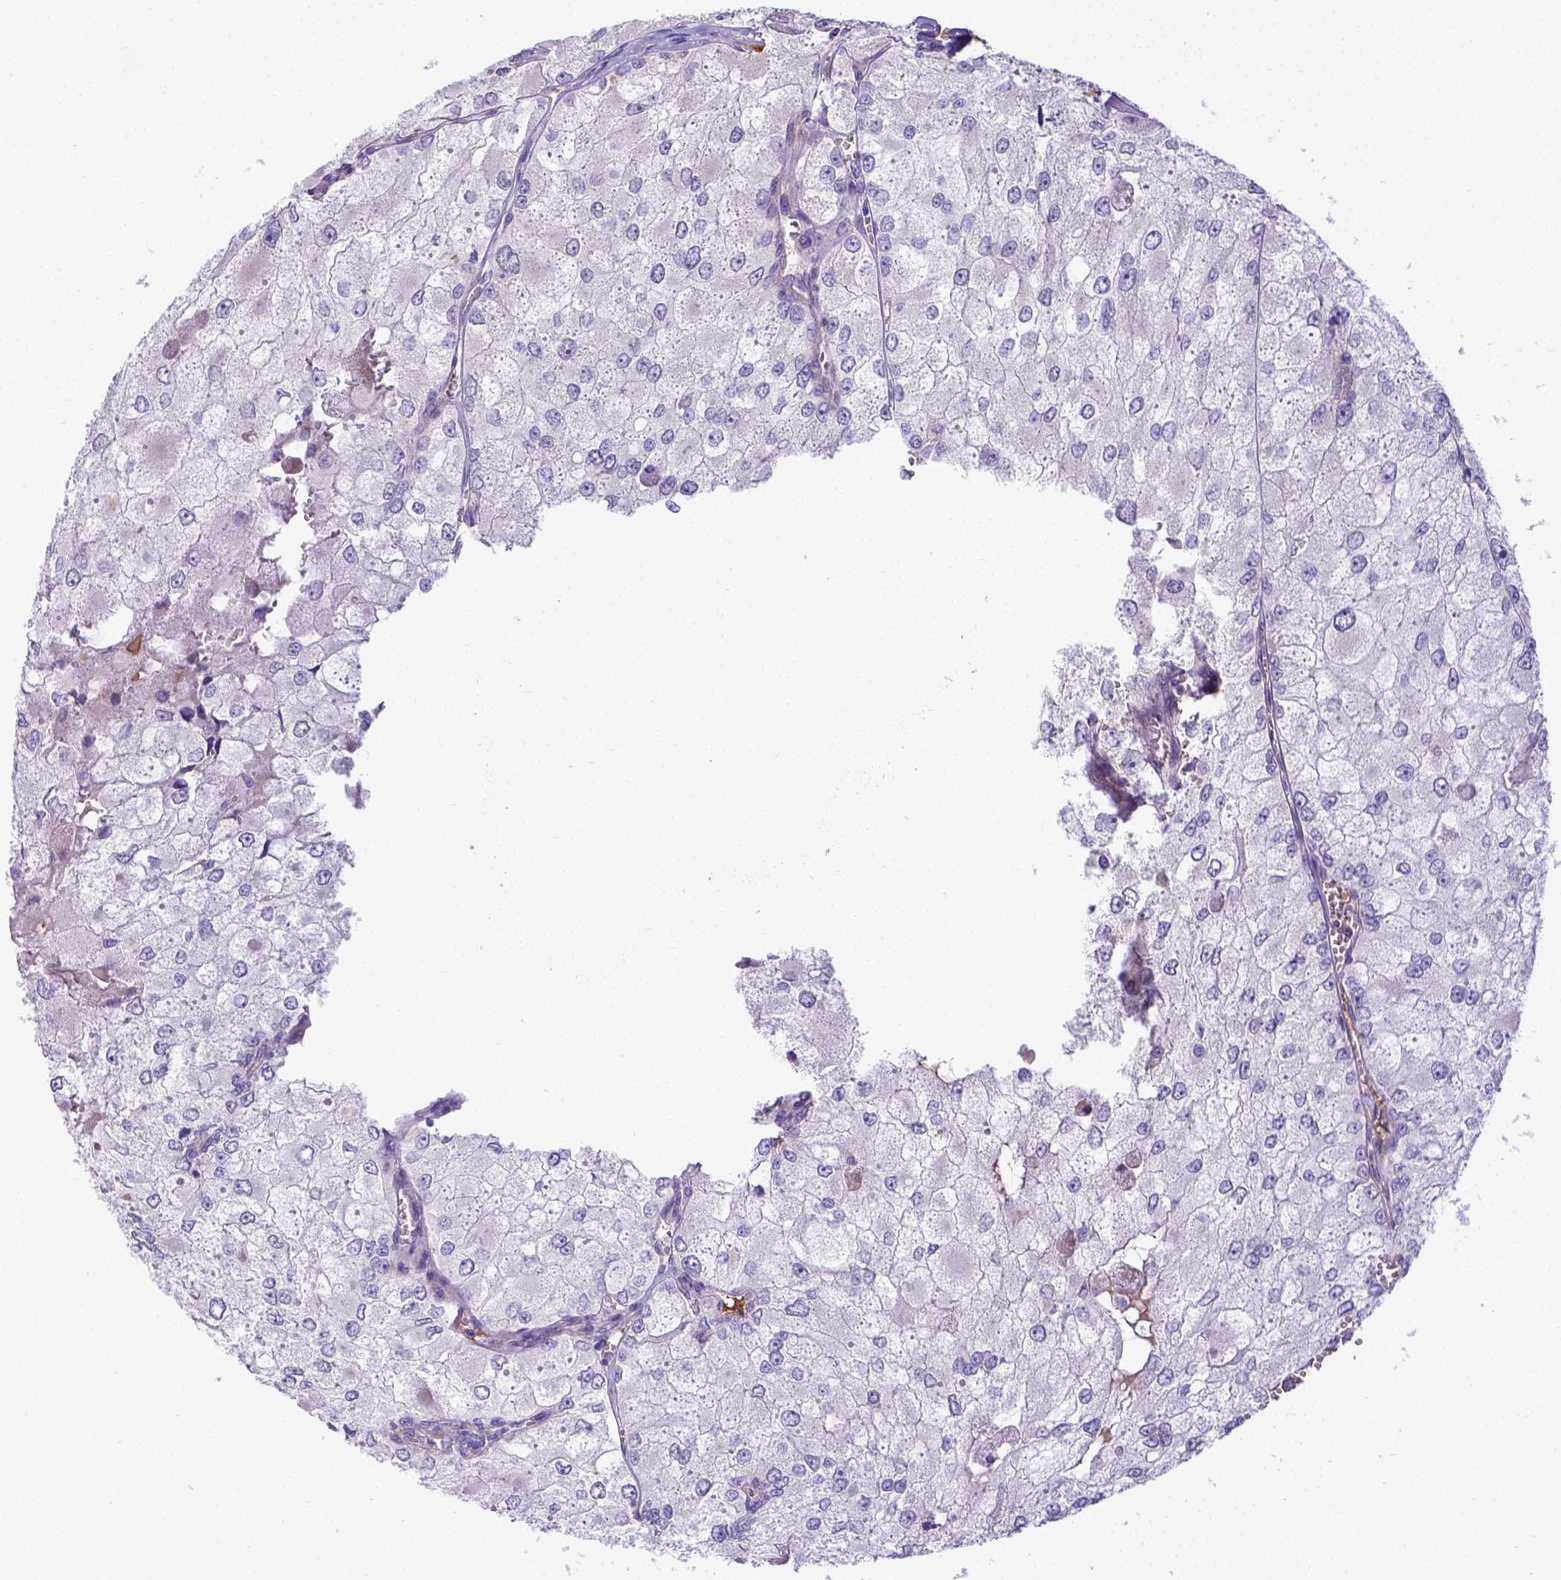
{"staining": {"intensity": "negative", "quantity": "none", "location": "none"}, "tissue": "renal cancer", "cell_type": "Tumor cells", "image_type": "cancer", "snomed": [{"axis": "morphology", "description": "Adenocarcinoma, NOS"}, {"axis": "topography", "description": "Kidney"}], "caption": "Immunohistochemical staining of renal cancer reveals no significant staining in tumor cells.", "gene": "CFAP300", "patient": {"sex": "female", "age": 70}}